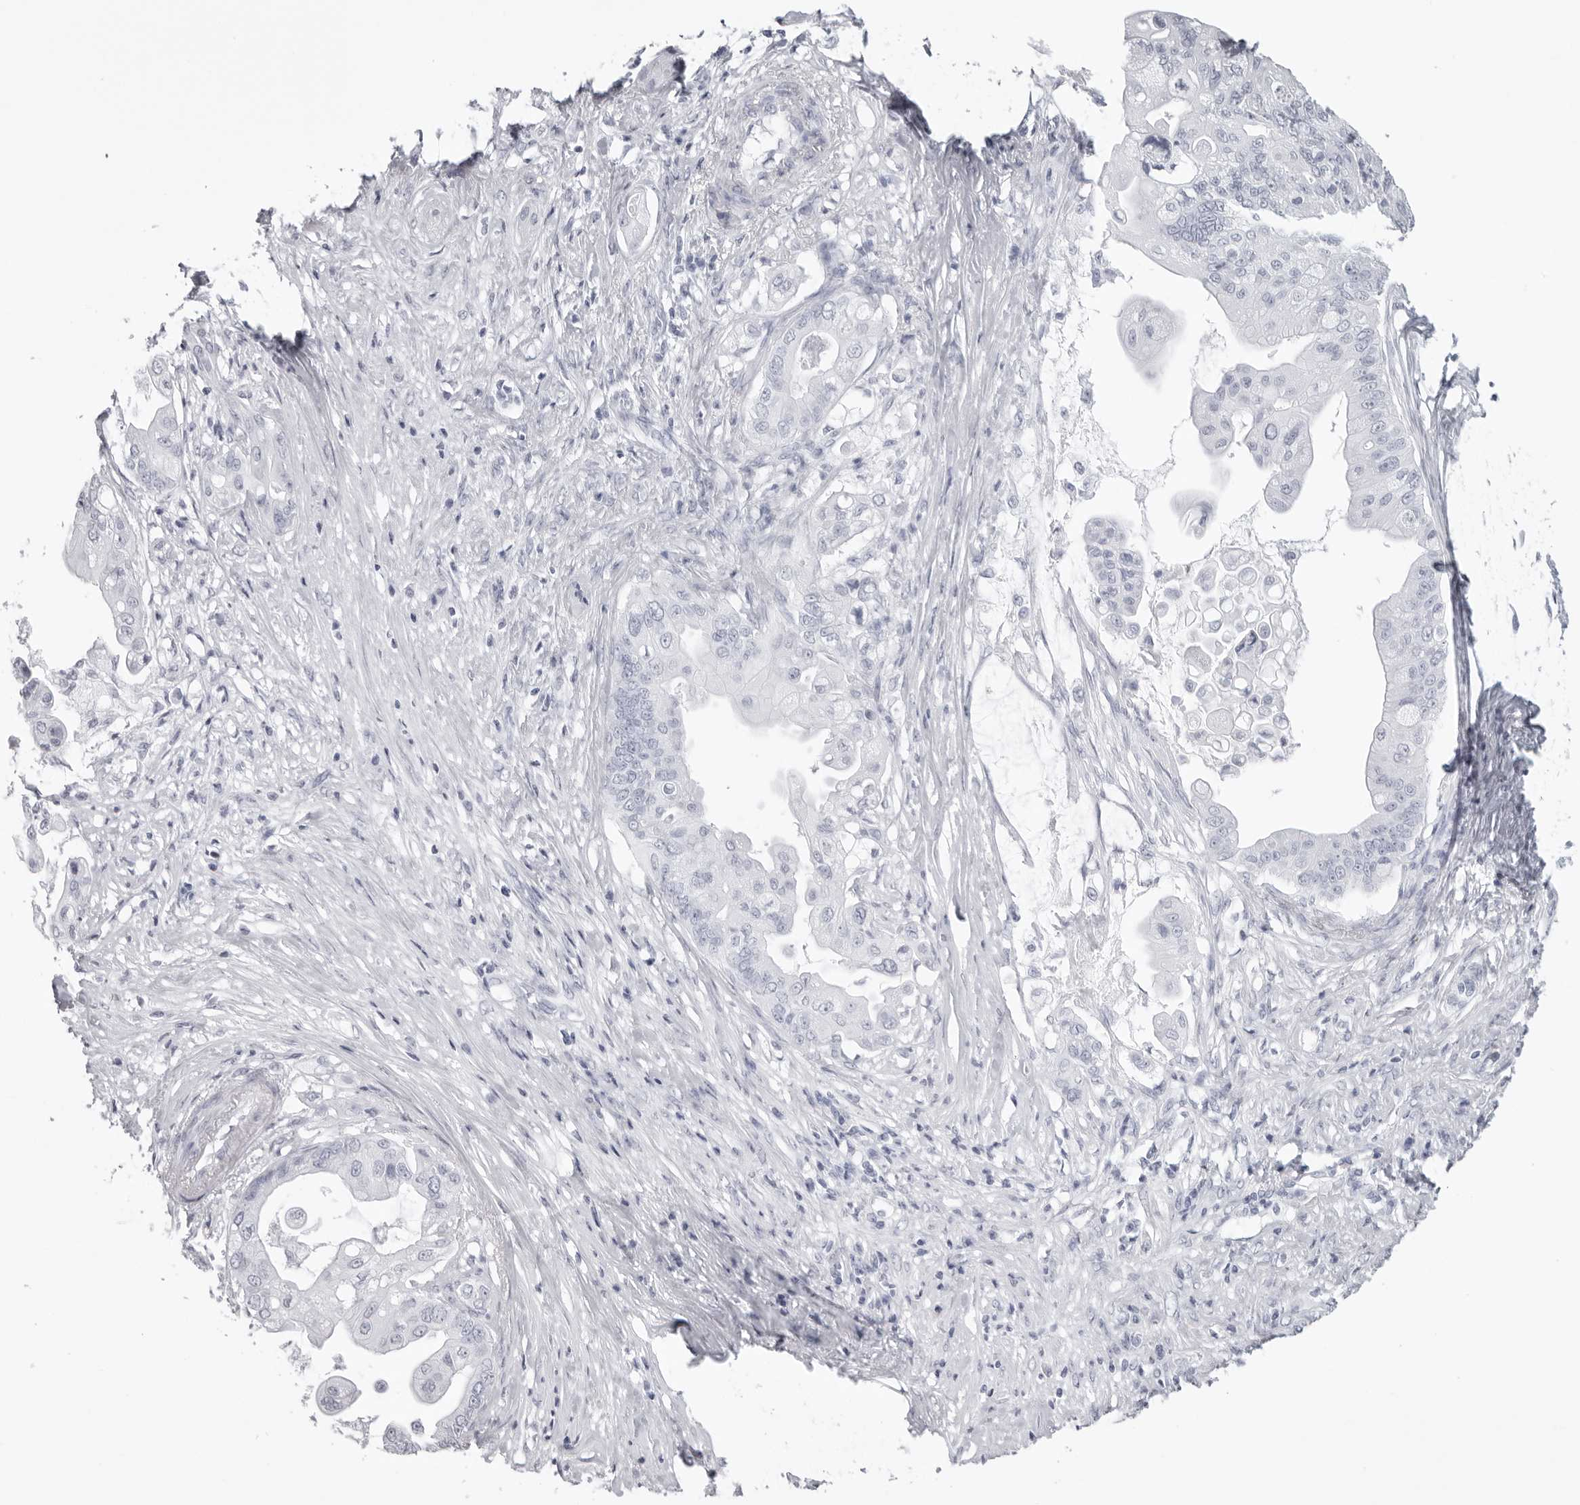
{"staining": {"intensity": "negative", "quantity": "none", "location": "none"}, "tissue": "pancreatic cancer", "cell_type": "Tumor cells", "image_type": "cancer", "snomed": [{"axis": "morphology", "description": "Adenocarcinoma, NOS"}, {"axis": "topography", "description": "Pancreas"}], "caption": "A high-resolution histopathology image shows IHC staining of pancreatic adenocarcinoma, which exhibits no significant staining in tumor cells. (DAB immunohistochemistry (IHC) with hematoxylin counter stain).", "gene": "KLK9", "patient": {"sex": "female", "age": 75}}